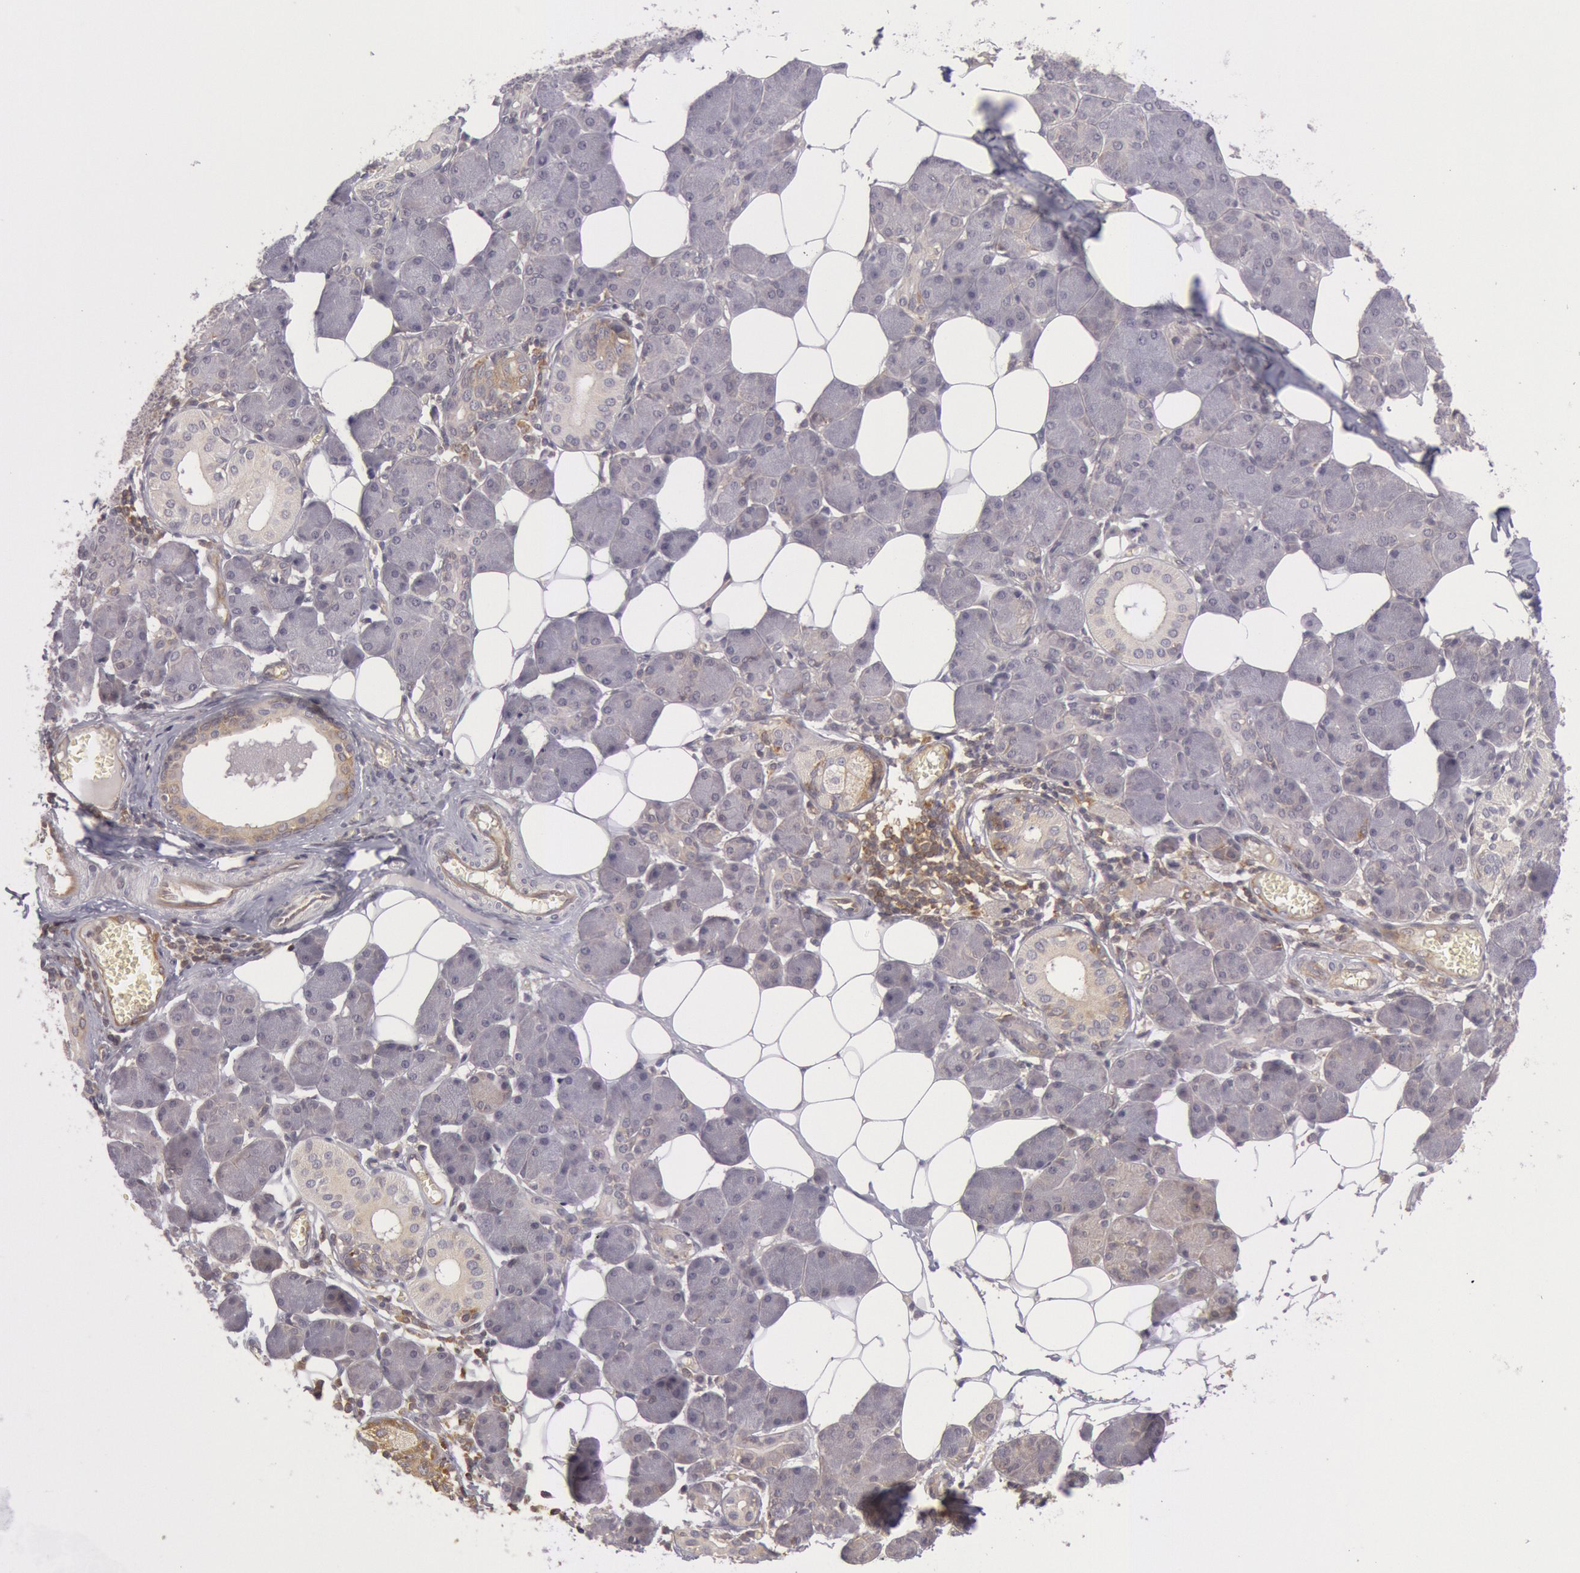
{"staining": {"intensity": "negative", "quantity": "none", "location": "none"}, "tissue": "salivary gland", "cell_type": "Glandular cells", "image_type": "normal", "snomed": [{"axis": "morphology", "description": "Normal tissue, NOS"}, {"axis": "morphology", "description": "Adenoma, NOS"}, {"axis": "topography", "description": "Salivary gland"}], "caption": "A photomicrograph of salivary gland stained for a protein reveals no brown staining in glandular cells.", "gene": "IKBKB", "patient": {"sex": "female", "age": 32}}